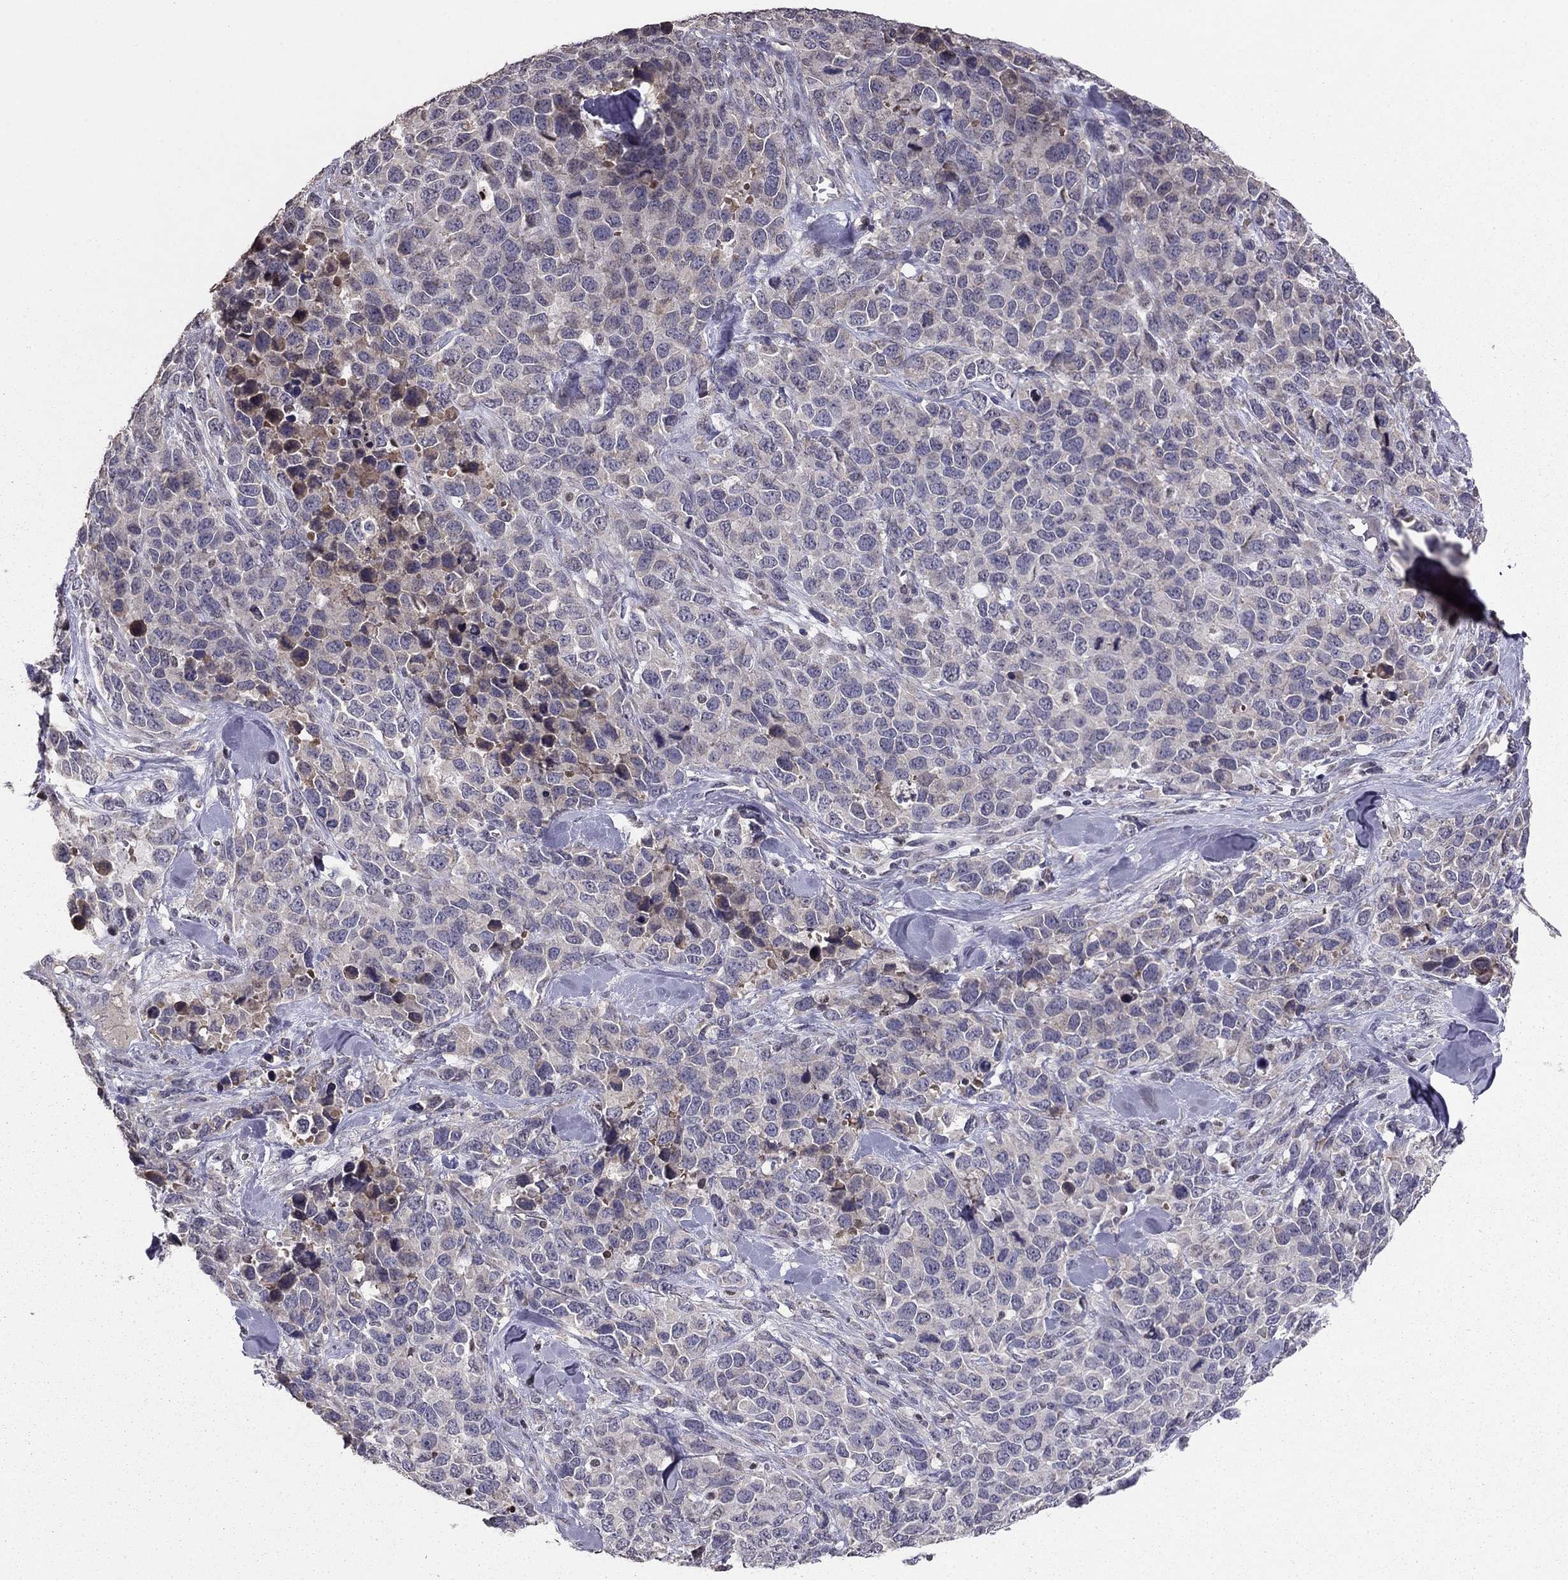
{"staining": {"intensity": "negative", "quantity": "none", "location": "none"}, "tissue": "melanoma", "cell_type": "Tumor cells", "image_type": "cancer", "snomed": [{"axis": "morphology", "description": "Malignant melanoma, Metastatic site"}, {"axis": "topography", "description": "Skin"}], "caption": "Image shows no significant protein expression in tumor cells of malignant melanoma (metastatic site). Nuclei are stained in blue.", "gene": "HCN1", "patient": {"sex": "male", "age": 84}}